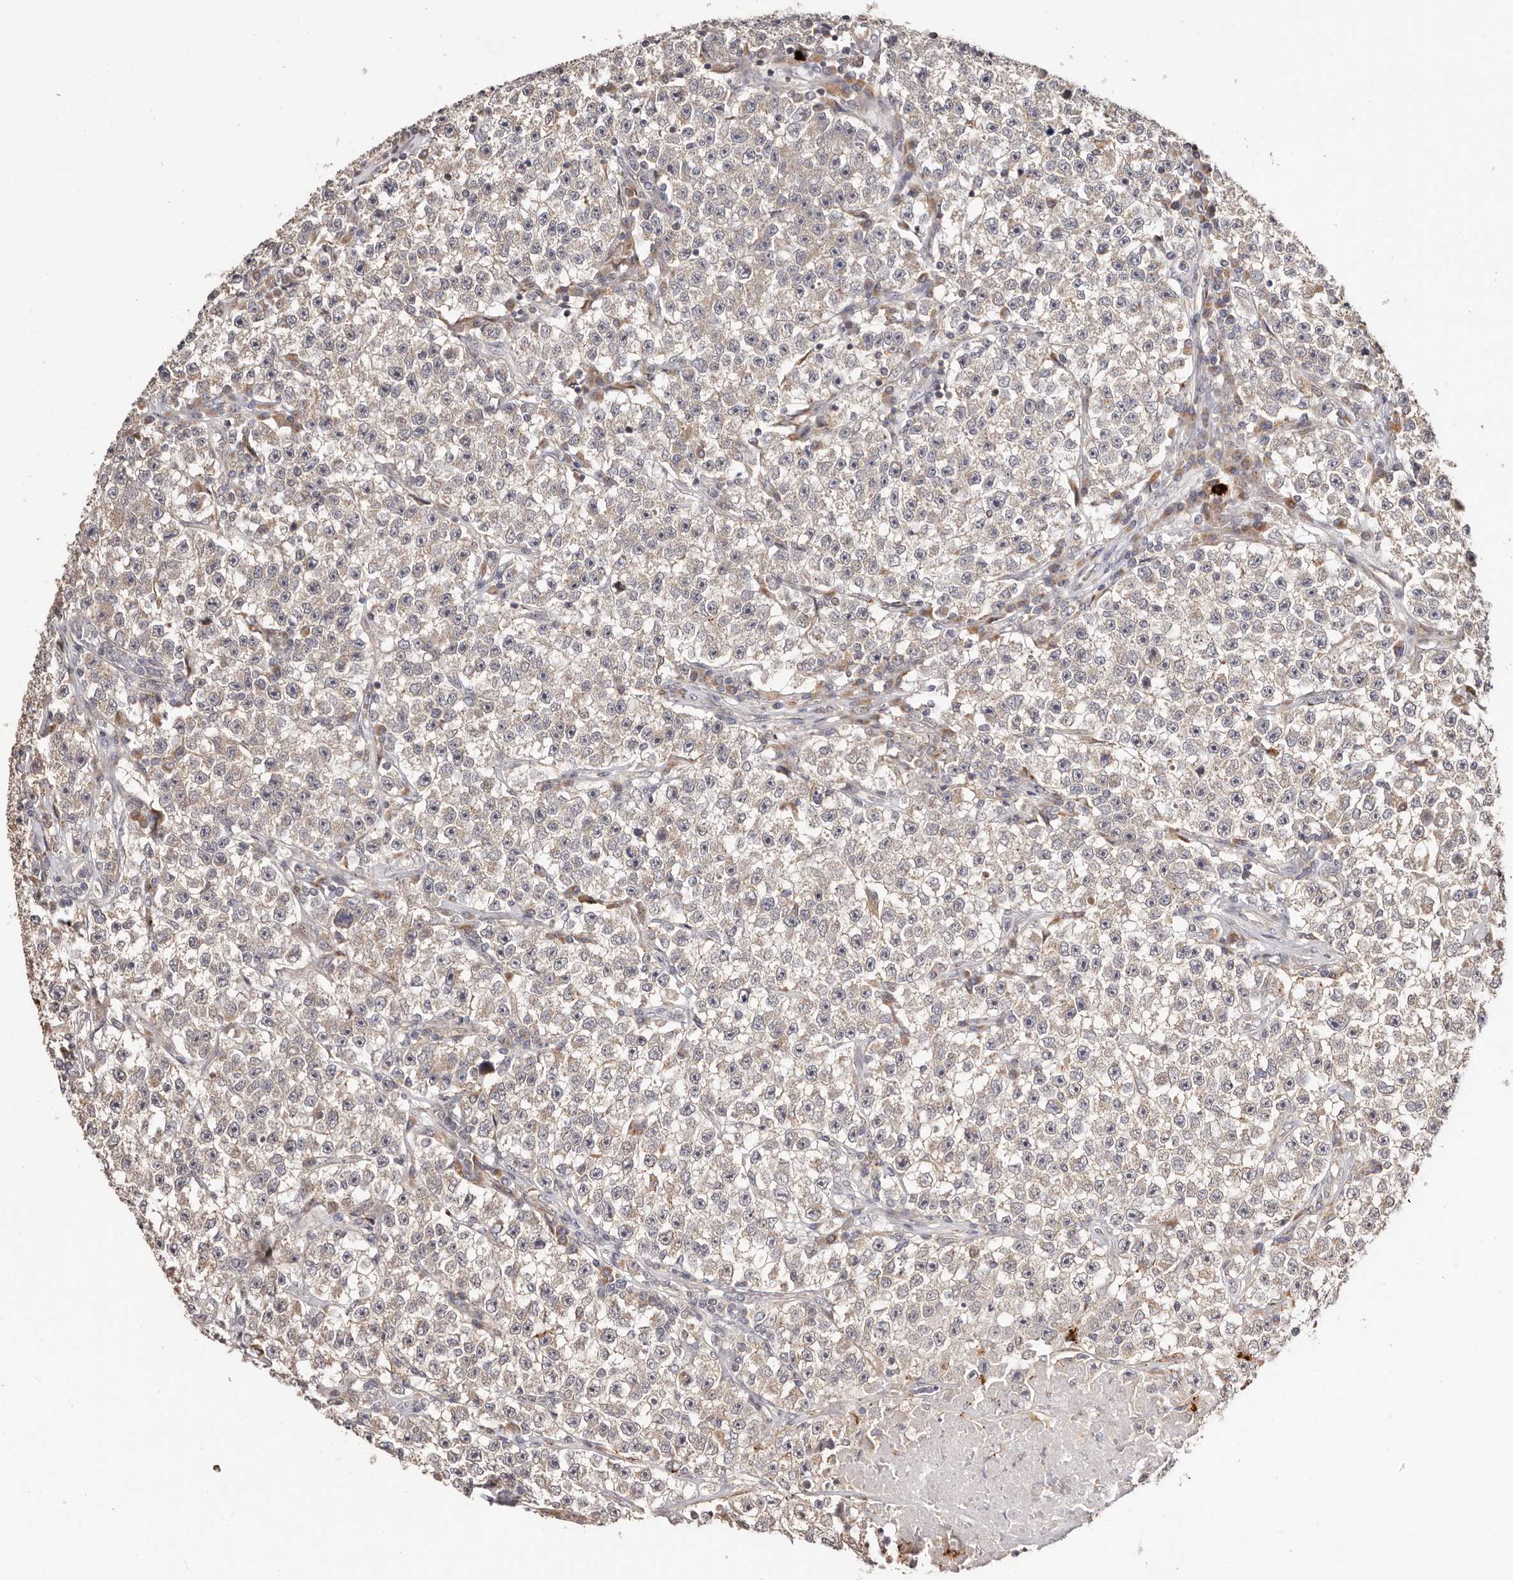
{"staining": {"intensity": "negative", "quantity": "none", "location": "none"}, "tissue": "testis cancer", "cell_type": "Tumor cells", "image_type": "cancer", "snomed": [{"axis": "morphology", "description": "Seminoma, NOS"}, {"axis": "topography", "description": "Testis"}], "caption": "Tumor cells show no significant protein expression in testis cancer (seminoma).", "gene": "USP33", "patient": {"sex": "male", "age": 22}}